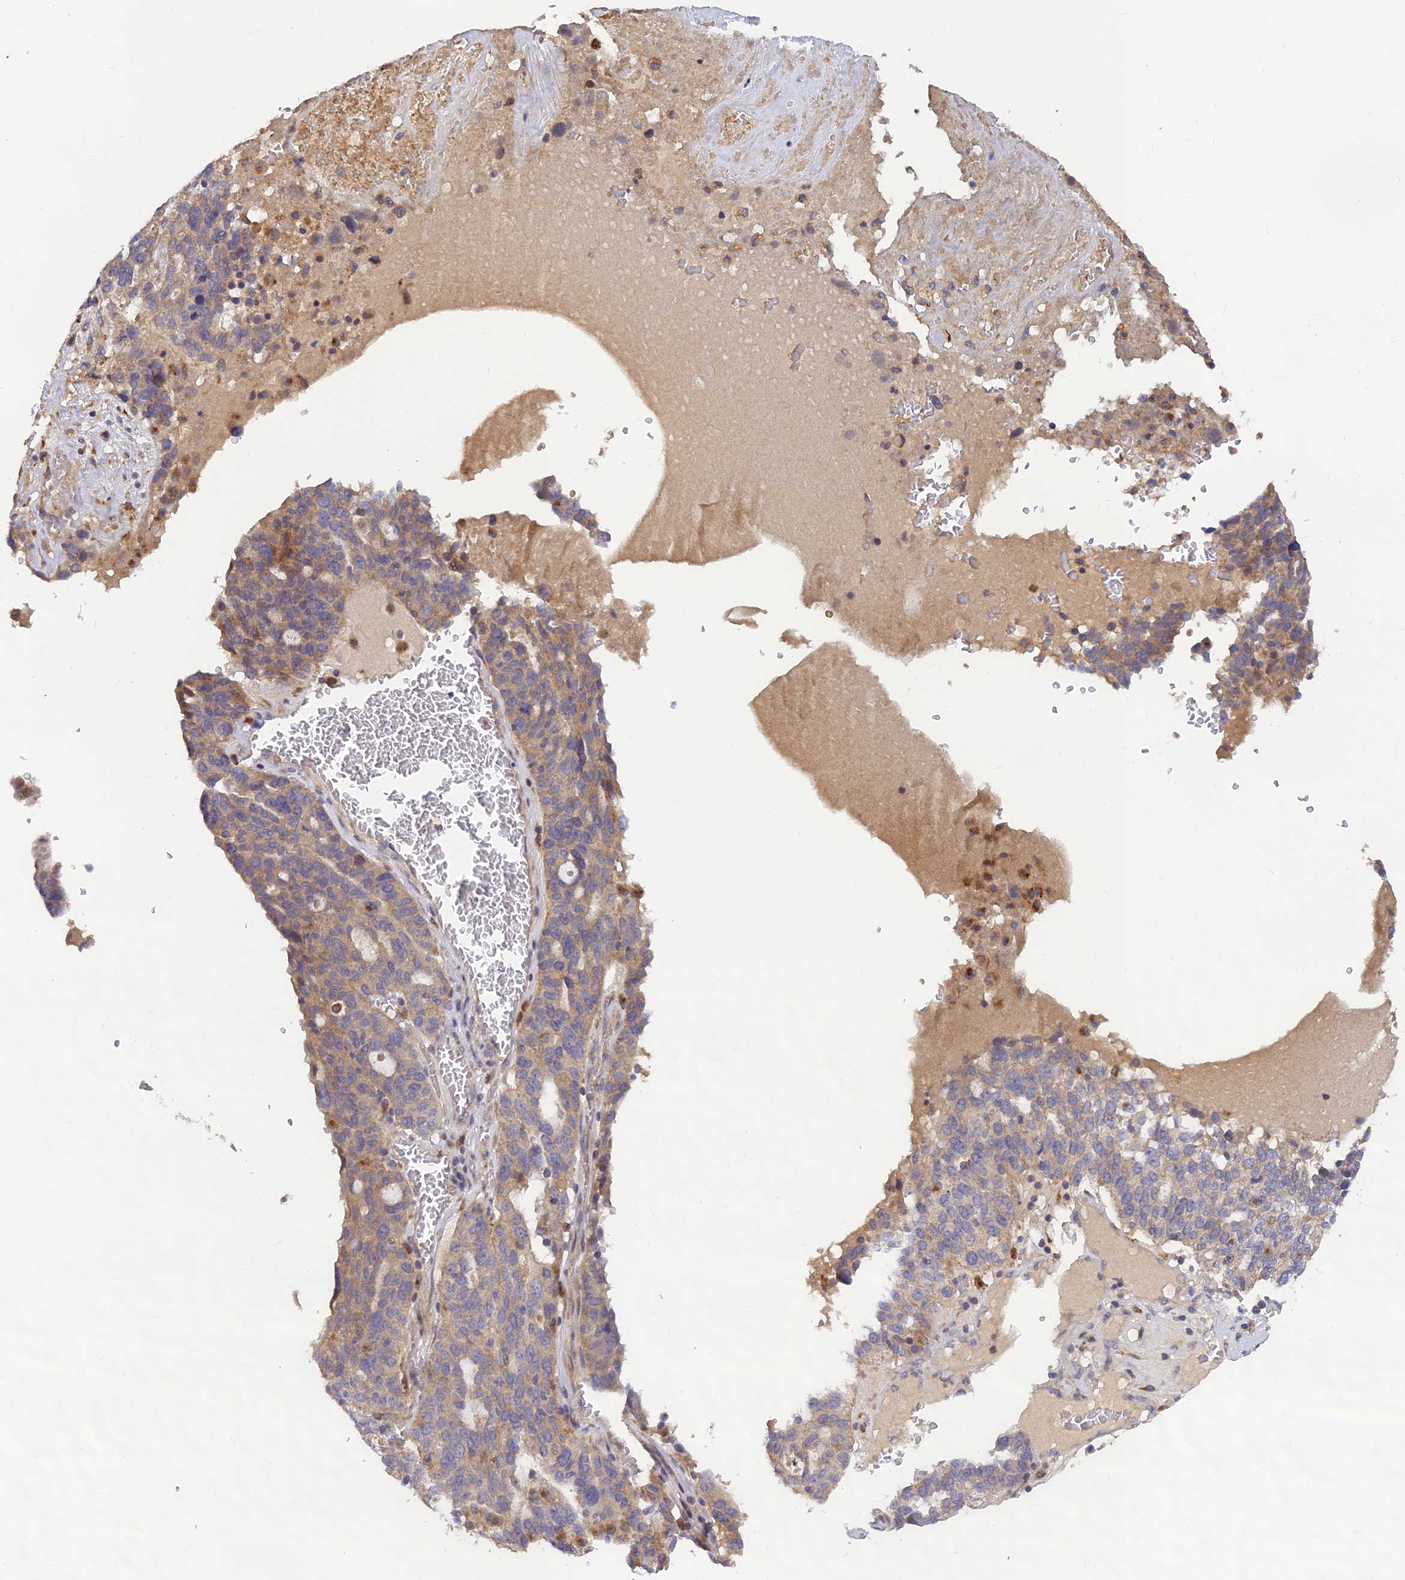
{"staining": {"intensity": "weak", "quantity": "<25%", "location": "cytoplasmic/membranous"}, "tissue": "ovarian cancer", "cell_type": "Tumor cells", "image_type": "cancer", "snomed": [{"axis": "morphology", "description": "Cystadenocarcinoma, serous, NOS"}, {"axis": "topography", "description": "Ovary"}], "caption": "Tumor cells show no significant protein expression in ovarian cancer (serous cystadenocarcinoma).", "gene": "FAM151B", "patient": {"sex": "female", "age": 59}}